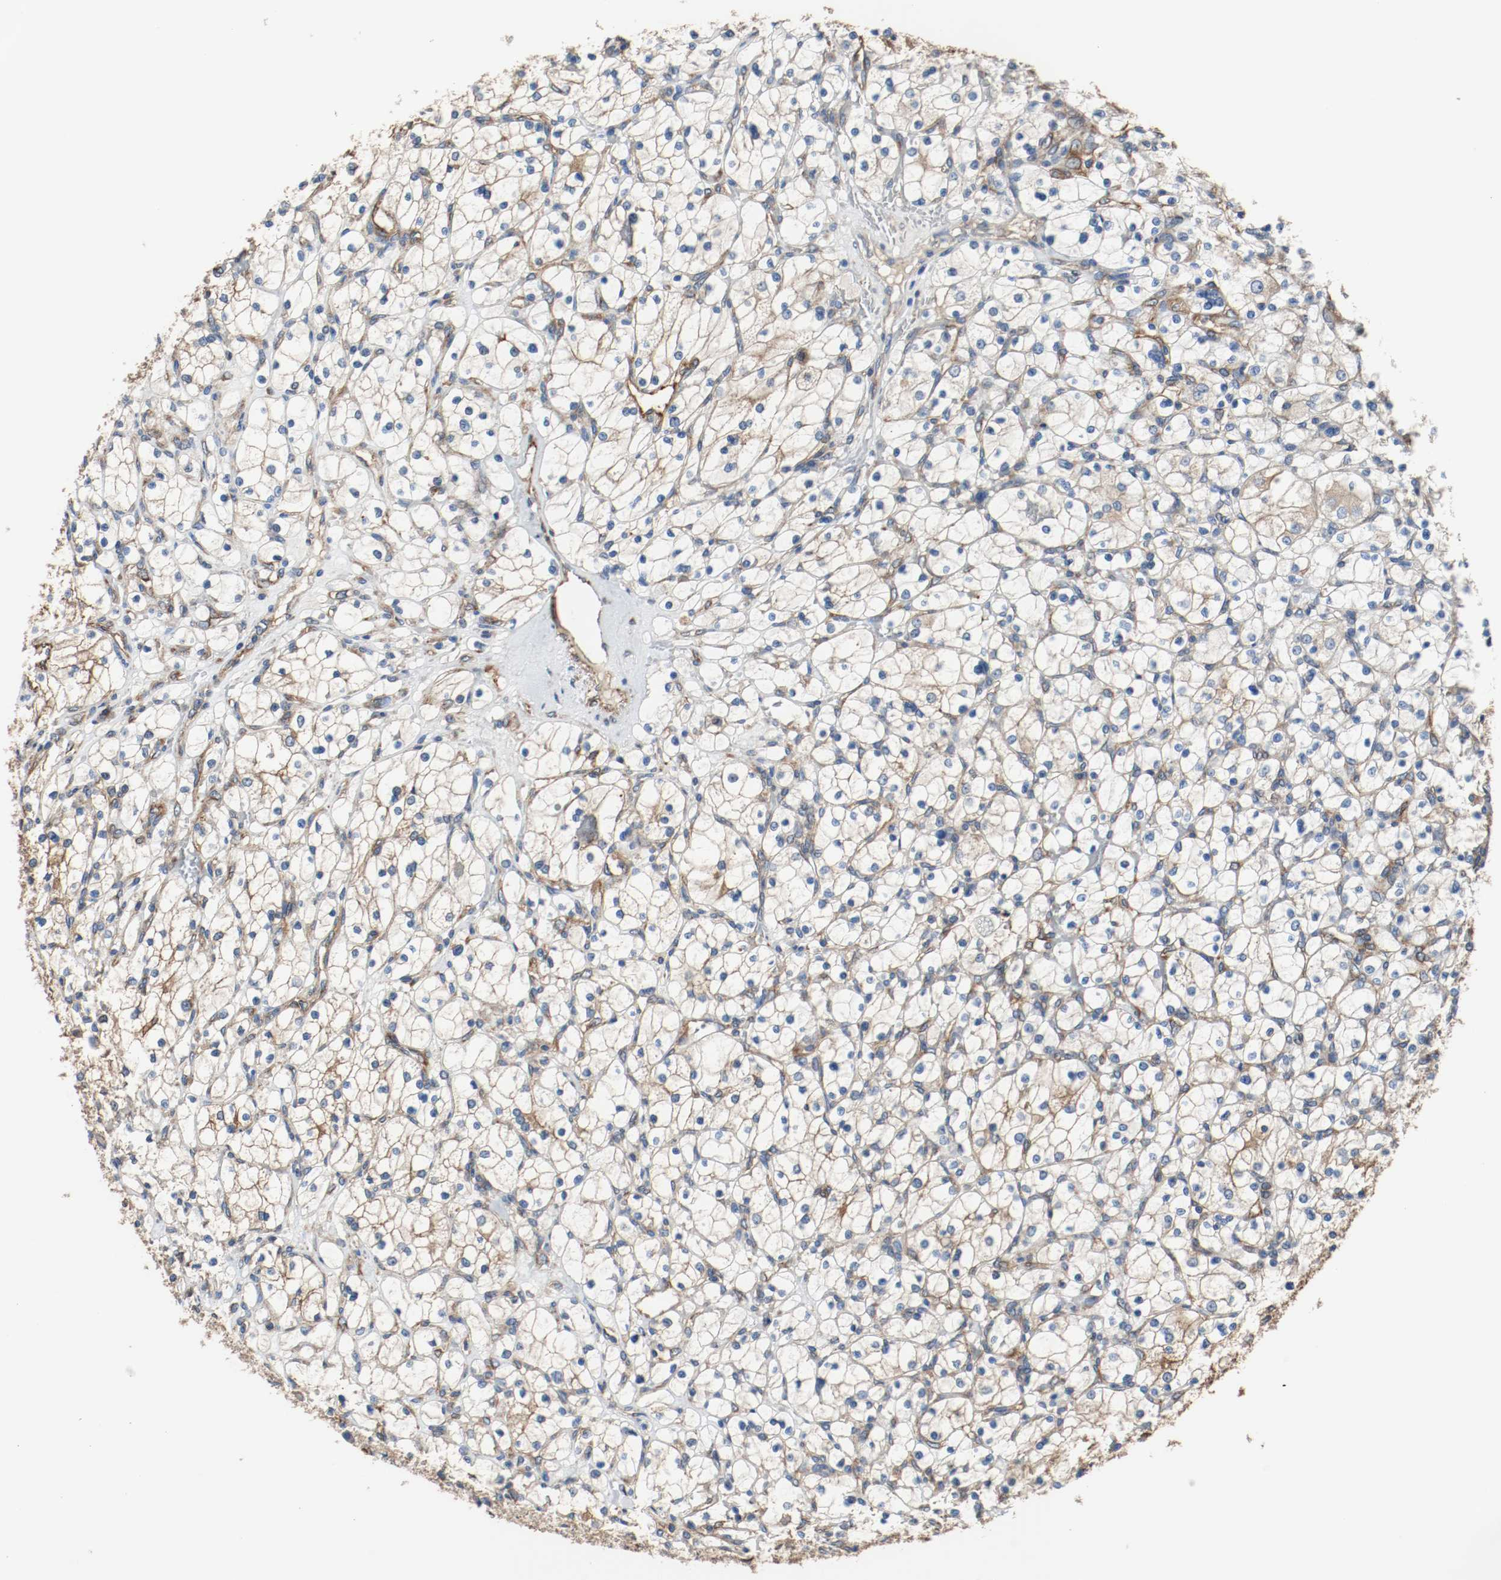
{"staining": {"intensity": "moderate", "quantity": "25%-75%", "location": "cytoplasmic/membranous"}, "tissue": "renal cancer", "cell_type": "Tumor cells", "image_type": "cancer", "snomed": [{"axis": "morphology", "description": "Adenocarcinoma, NOS"}, {"axis": "topography", "description": "Kidney"}], "caption": "Moderate cytoplasmic/membranous protein expression is present in approximately 25%-75% of tumor cells in renal adenocarcinoma.", "gene": "TUBA3D", "patient": {"sex": "female", "age": 83}}